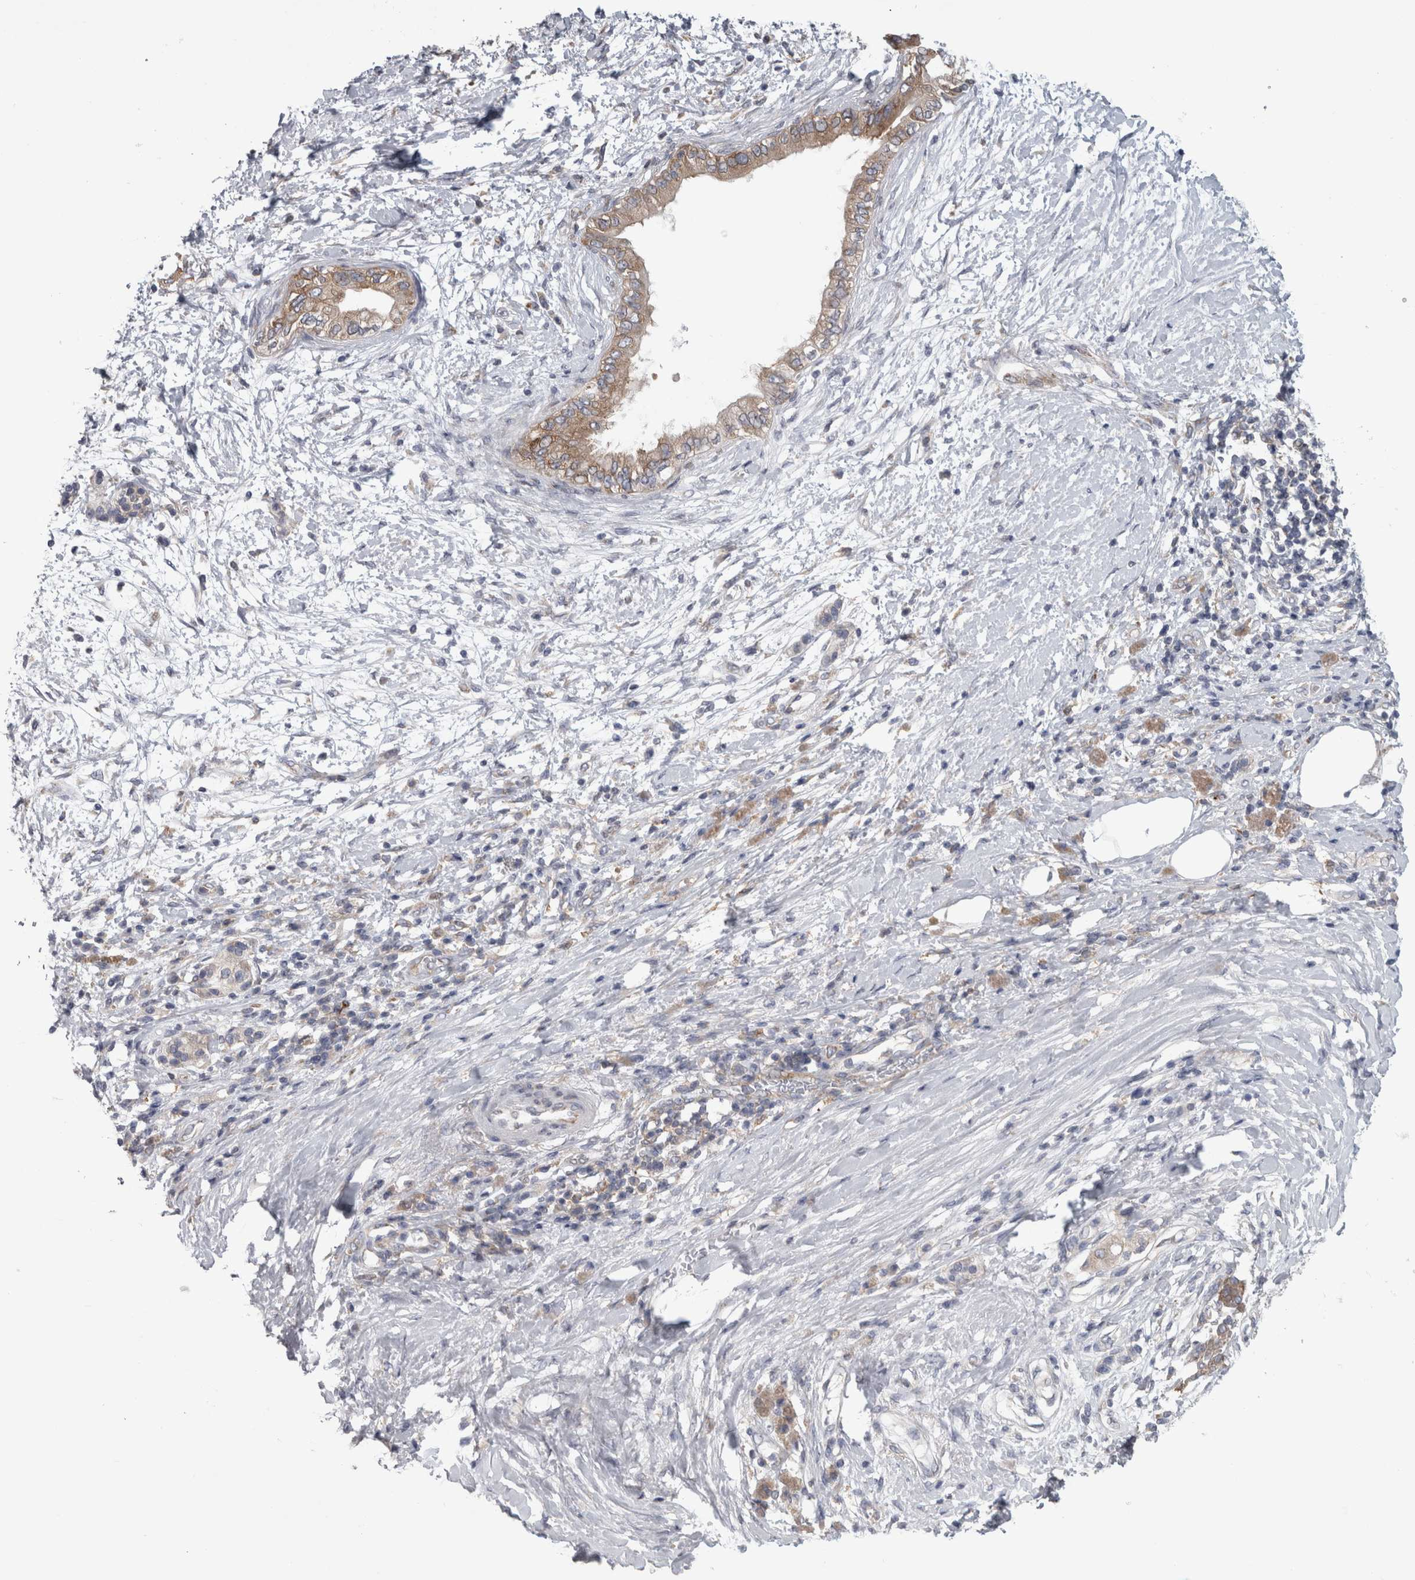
{"staining": {"intensity": "moderate", "quantity": "25%-75%", "location": "cytoplasmic/membranous"}, "tissue": "pancreatic cancer", "cell_type": "Tumor cells", "image_type": "cancer", "snomed": [{"axis": "morphology", "description": "Normal tissue, NOS"}, {"axis": "morphology", "description": "Adenocarcinoma, NOS"}, {"axis": "topography", "description": "Pancreas"}, {"axis": "topography", "description": "Duodenum"}], "caption": "This is a histology image of IHC staining of pancreatic cancer (adenocarcinoma), which shows moderate staining in the cytoplasmic/membranous of tumor cells.", "gene": "PRRC2C", "patient": {"sex": "female", "age": 60}}